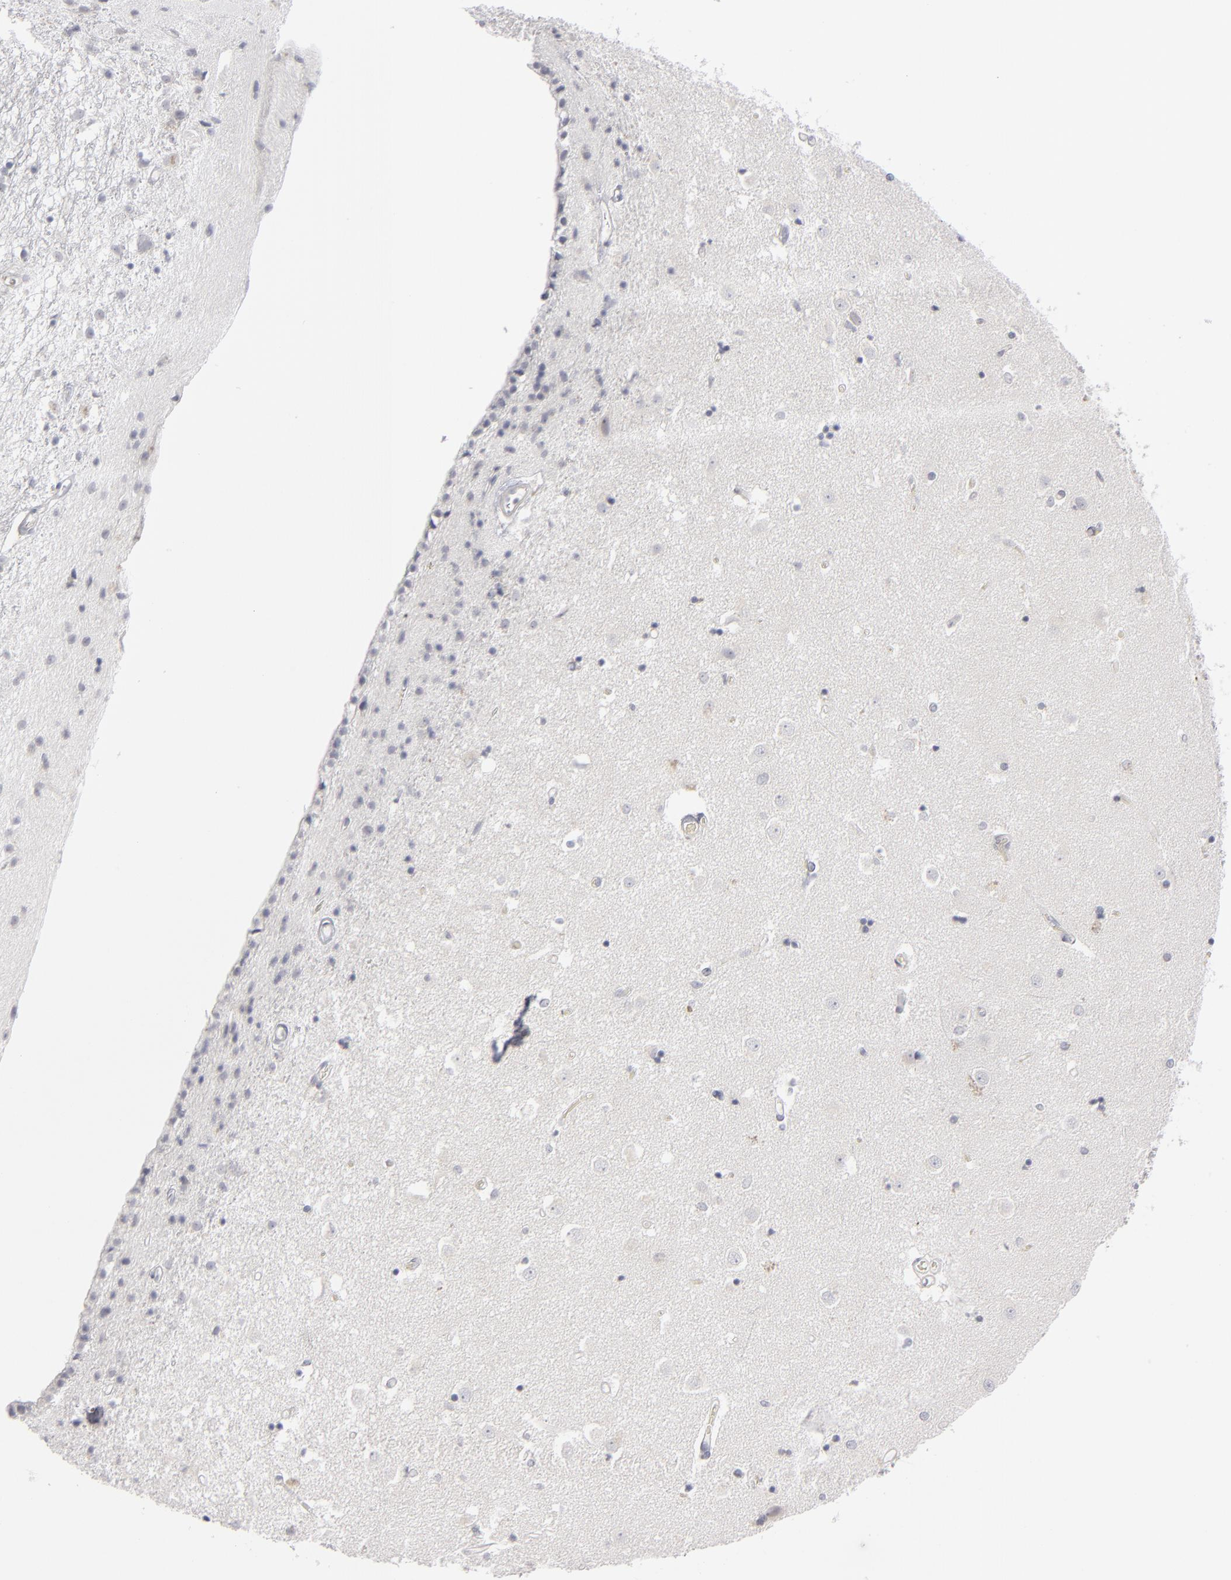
{"staining": {"intensity": "negative", "quantity": "none", "location": "none"}, "tissue": "caudate", "cell_type": "Glial cells", "image_type": "normal", "snomed": [{"axis": "morphology", "description": "Normal tissue, NOS"}, {"axis": "topography", "description": "Lateral ventricle wall"}], "caption": "Immunohistochemistry of unremarkable caudate demonstrates no staining in glial cells.", "gene": "KIAA1210", "patient": {"sex": "female", "age": 54}}